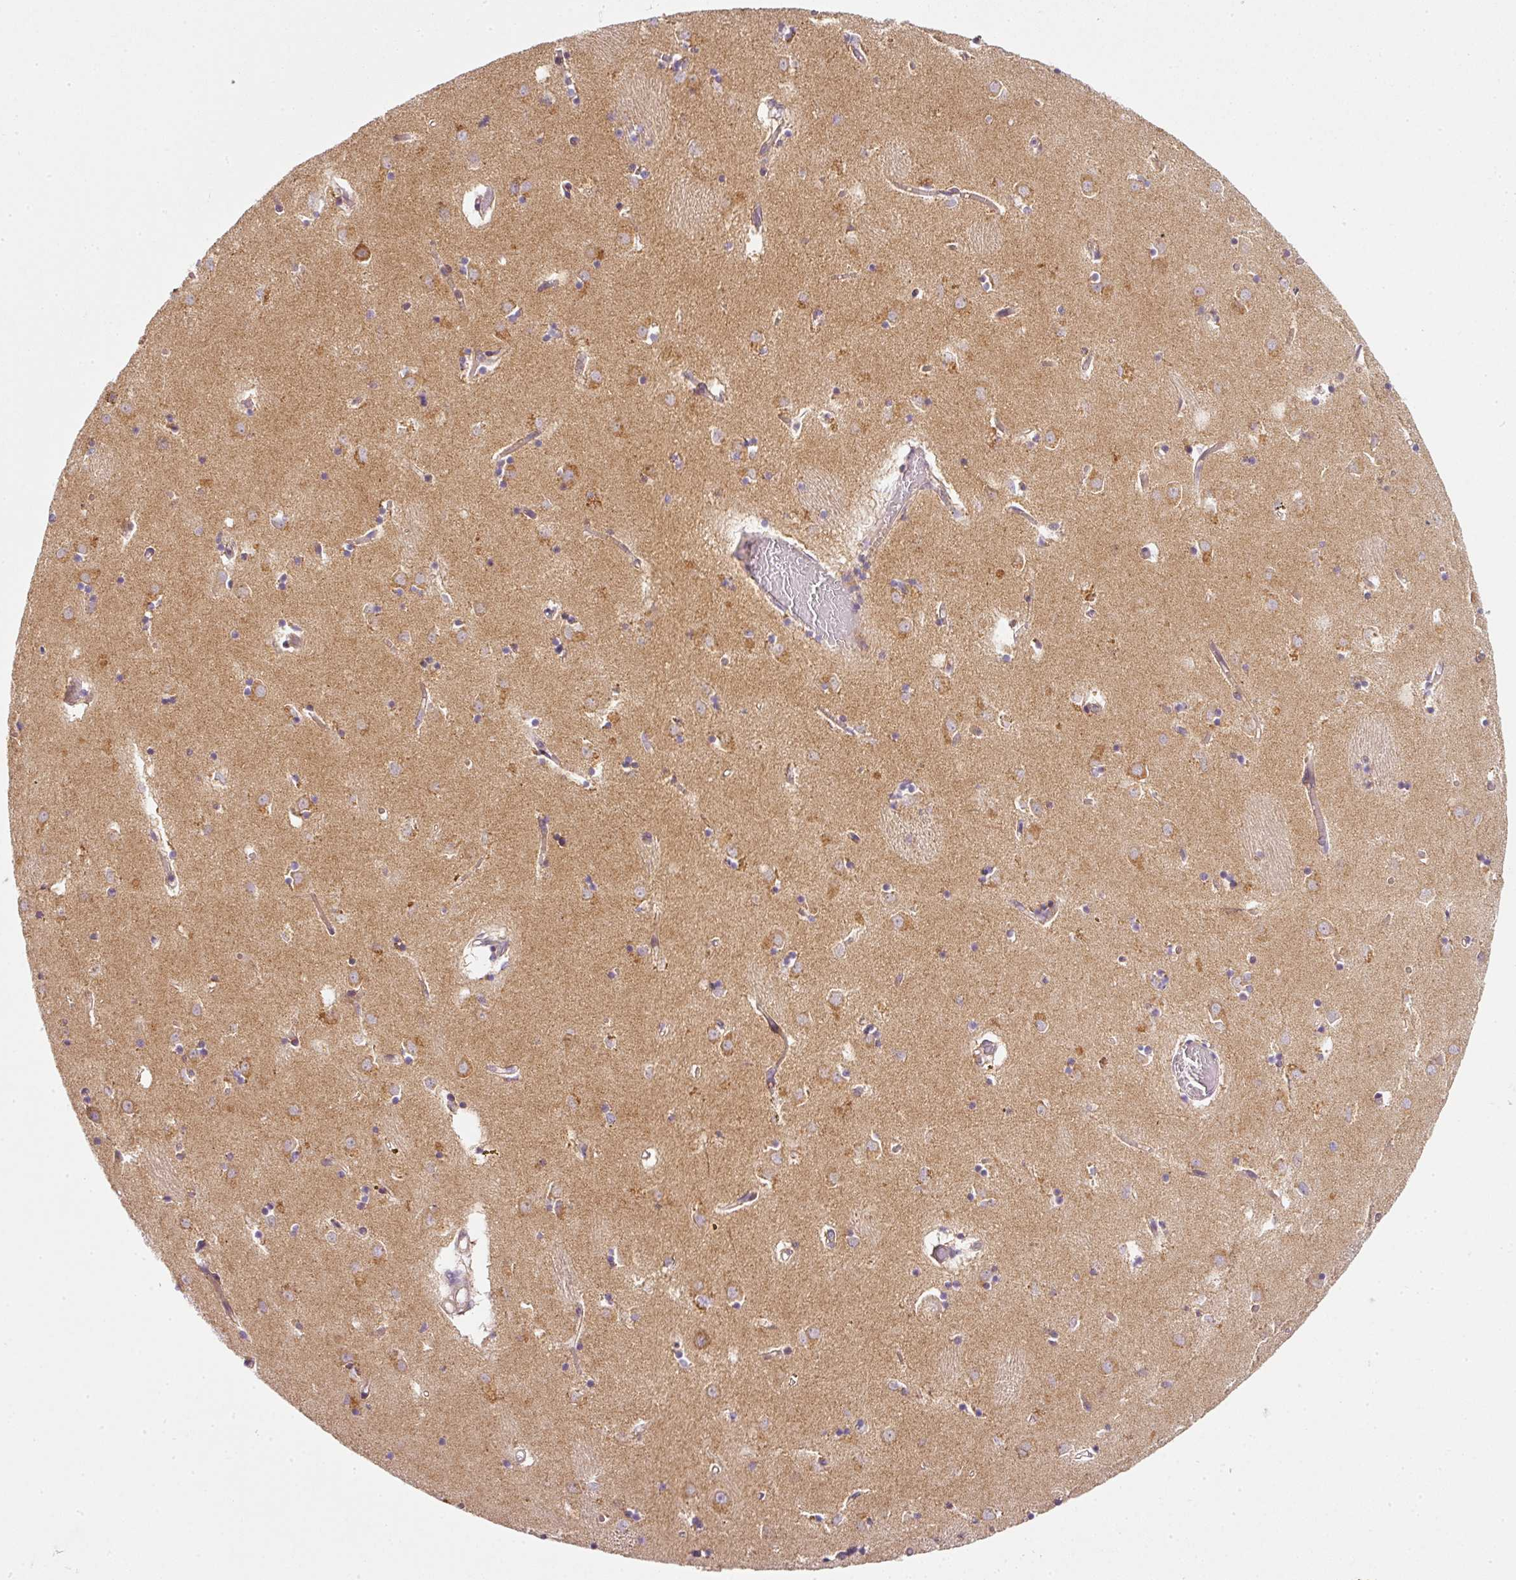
{"staining": {"intensity": "negative", "quantity": "none", "location": "none"}, "tissue": "caudate", "cell_type": "Glial cells", "image_type": "normal", "snomed": [{"axis": "morphology", "description": "Normal tissue, NOS"}, {"axis": "topography", "description": "Lateral ventricle wall"}], "caption": "Protein analysis of normal caudate shows no significant staining in glial cells.", "gene": "NDUFA1", "patient": {"sex": "male", "age": 70}}